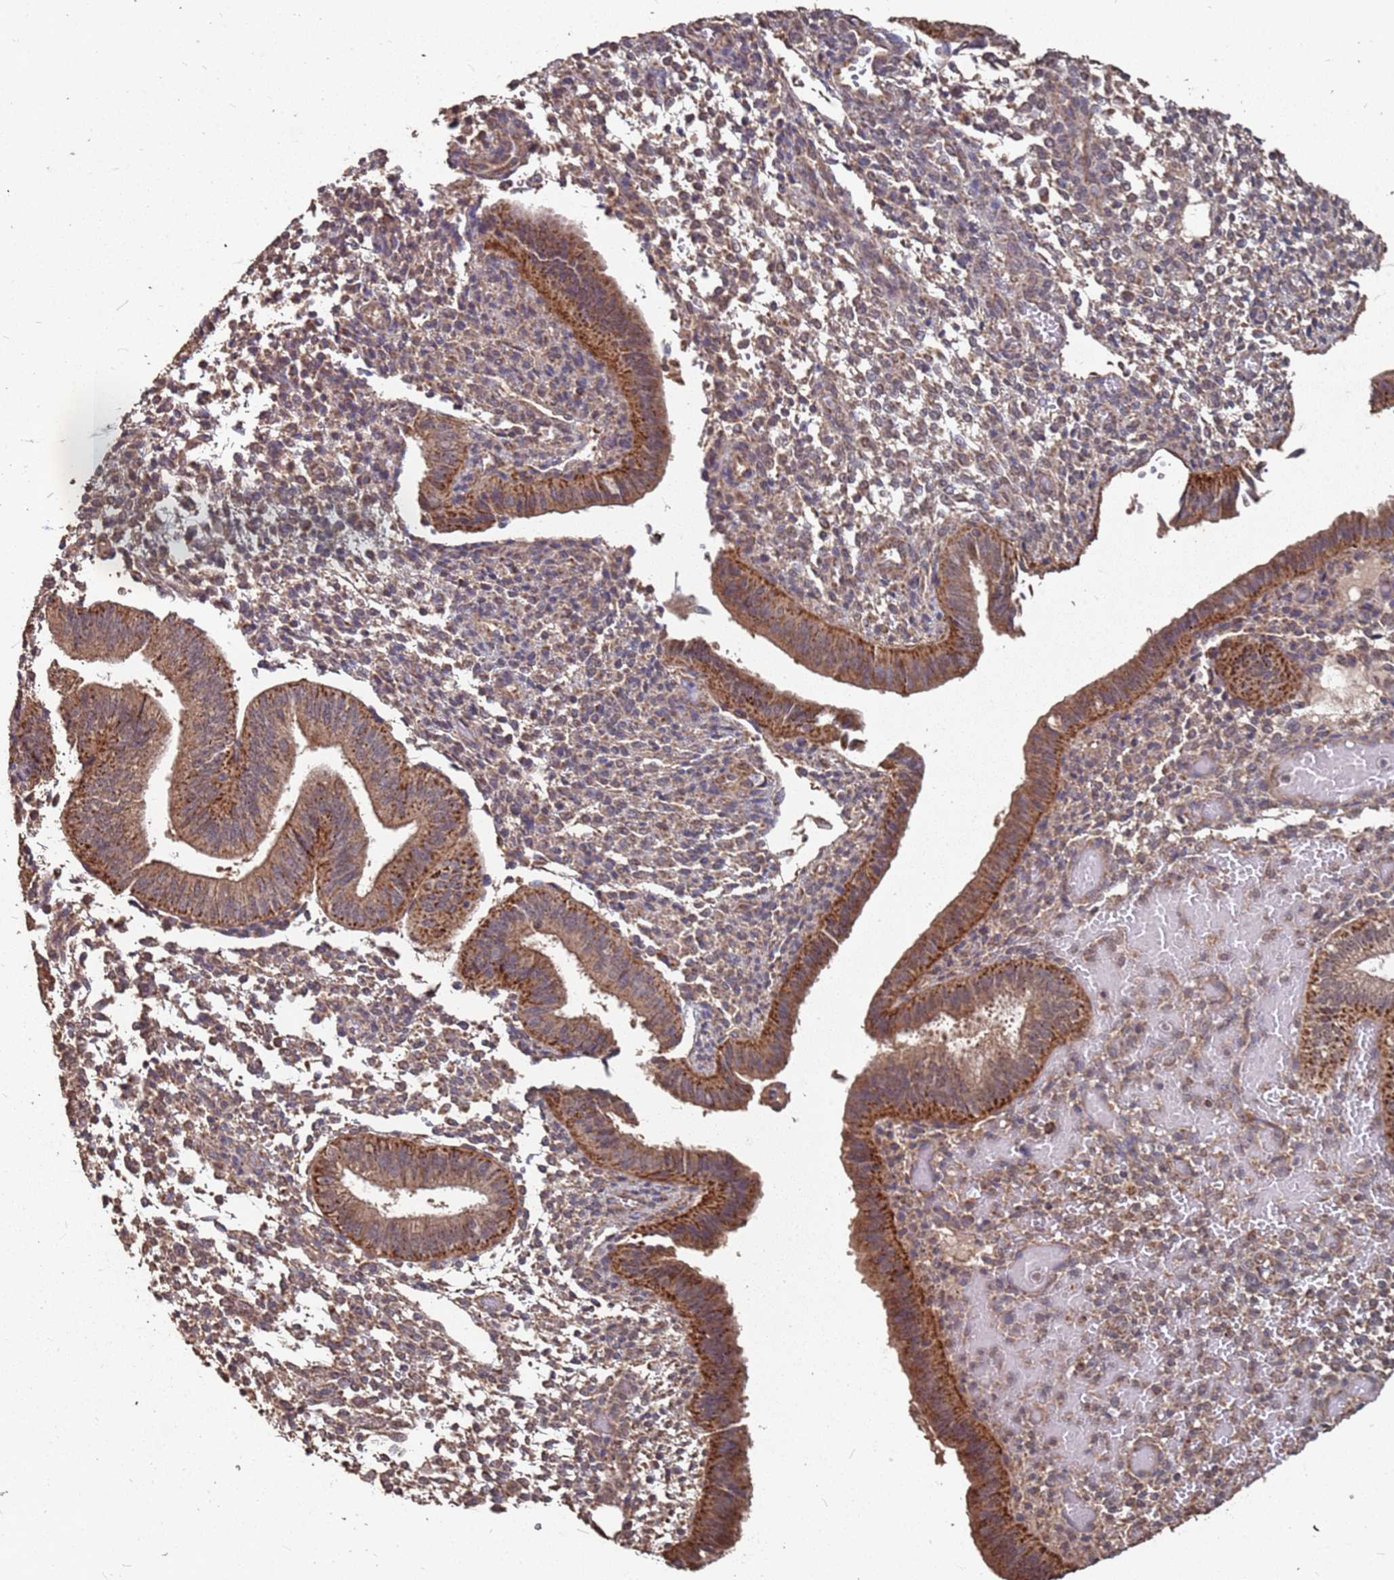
{"staining": {"intensity": "moderate", "quantity": "25%-75%", "location": "cytoplasmic/membranous"}, "tissue": "endometrium", "cell_type": "Cells in endometrial stroma", "image_type": "normal", "snomed": [{"axis": "morphology", "description": "Normal tissue, NOS"}, {"axis": "topography", "description": "Endometrium"}], "caption": "Immunohistochemistry of normal endometrium reveals medium levels of moderate cytoplasmic/membranous expression in about 25%-75% of cells in endometrial stroma.", "gene": "PRORP", "patient": {"sex": "female", "age": 34}}